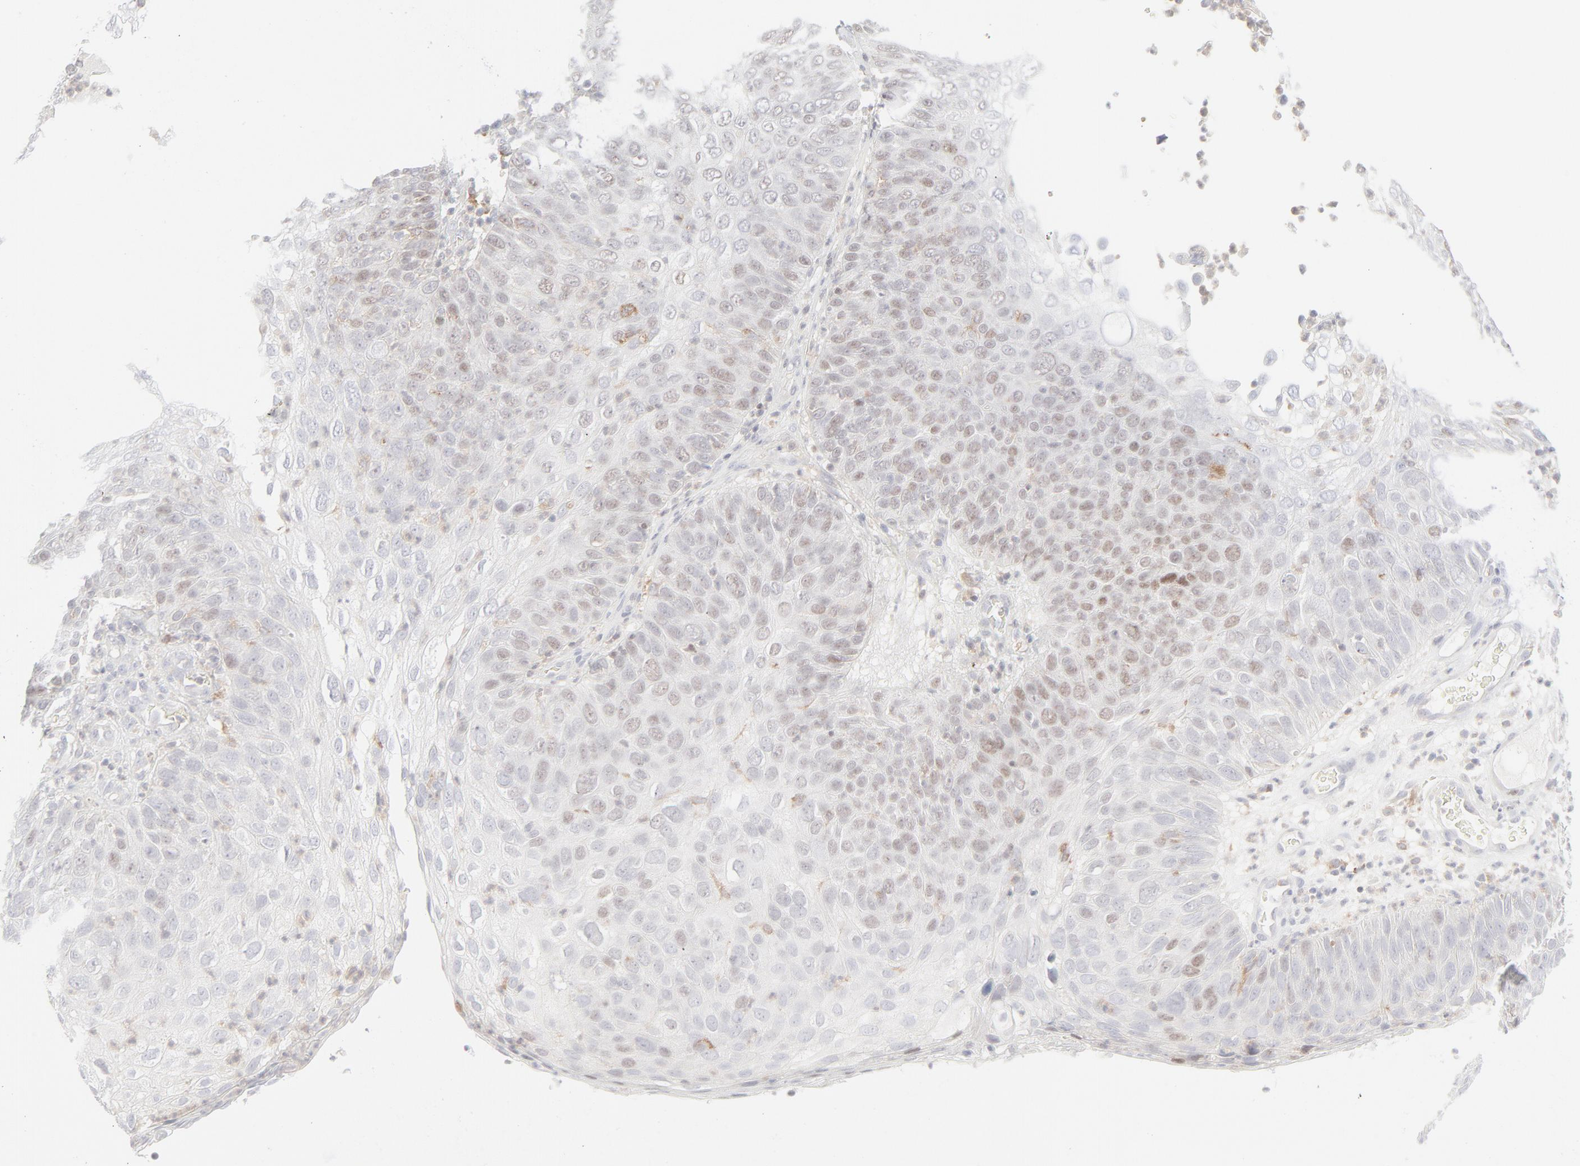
{"staining": {"intensity": "weak", "quantity": "25%-75%", "location": "nuclear"}, "tissue": "skin cancer", "cell_type": "Tumor cells", "image_type": "cancer", "snomed": [{"axis": "morphology", "description": "Squamous cell carcinoma, NOS"}, {"axis": "topography", "description": "Skin"}], "caption": "A brown stain highlights weak nuclear expression of a protein in skin squamous cell carcinoma tumor cells.", "gene": "PRKCB", "patient": {"sex": "male", "age": 87}}